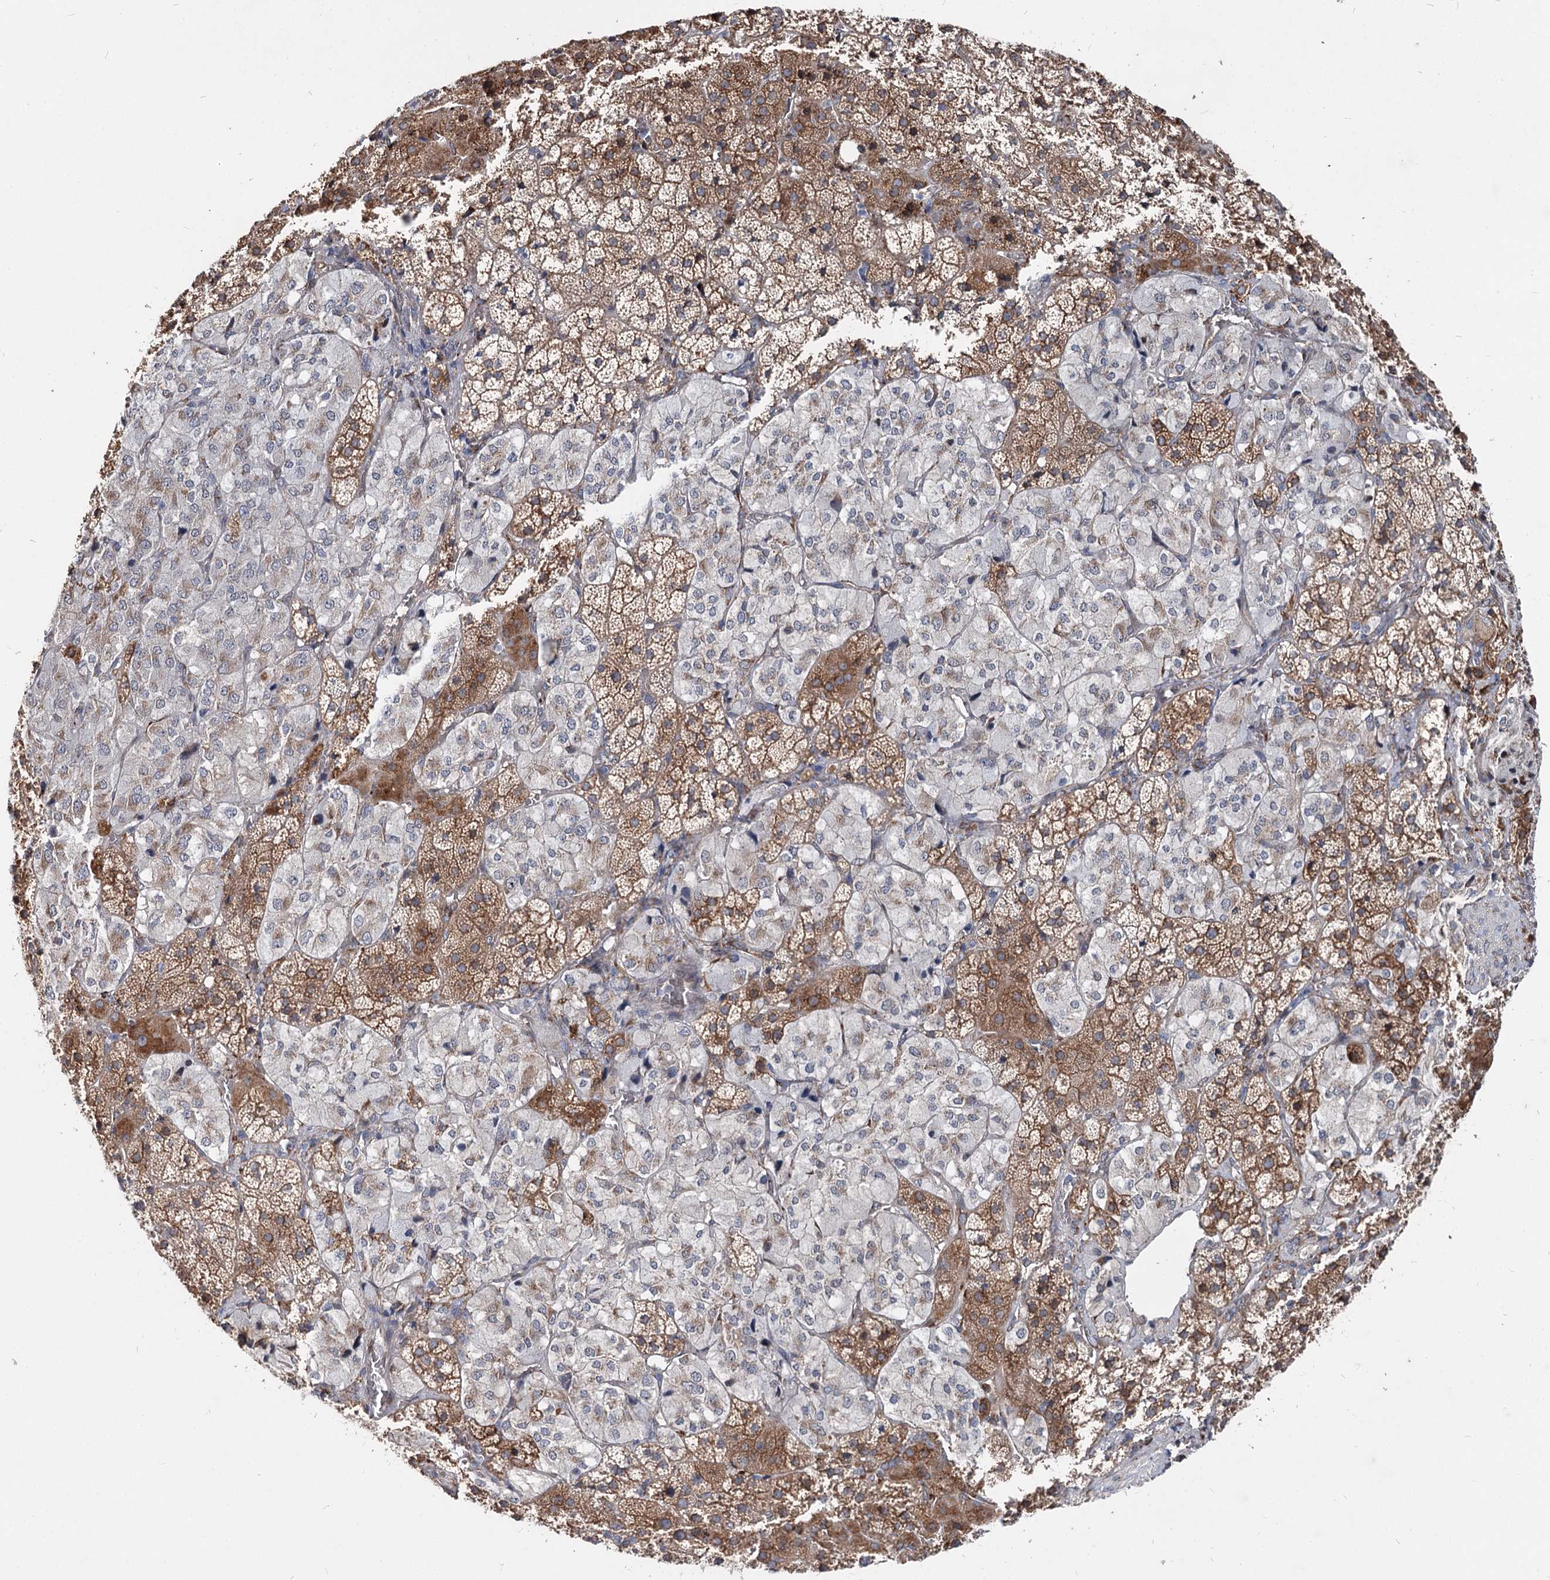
{"staining": {"intensity": "moderate", "quantity": "25%-75%", "location": "cytoplasmic/membranous"}, "tissue": "adrenal gland", "cell_type": "Glandular cells", "image_type": "normal", "snomed": [{"axis": "morphology", "description": "Normal tissue, NOS"}, {"axis": "topography", "description": "Adrenal gland"}], "caption": "Immunohistochemical staining of normal adrenal gland reveals moderate cytoplasmic/membranous protein expression in about 25%-75% of glandular cells.", "gene": "SPART", "patient": {"sex": "female", "age": 44}}